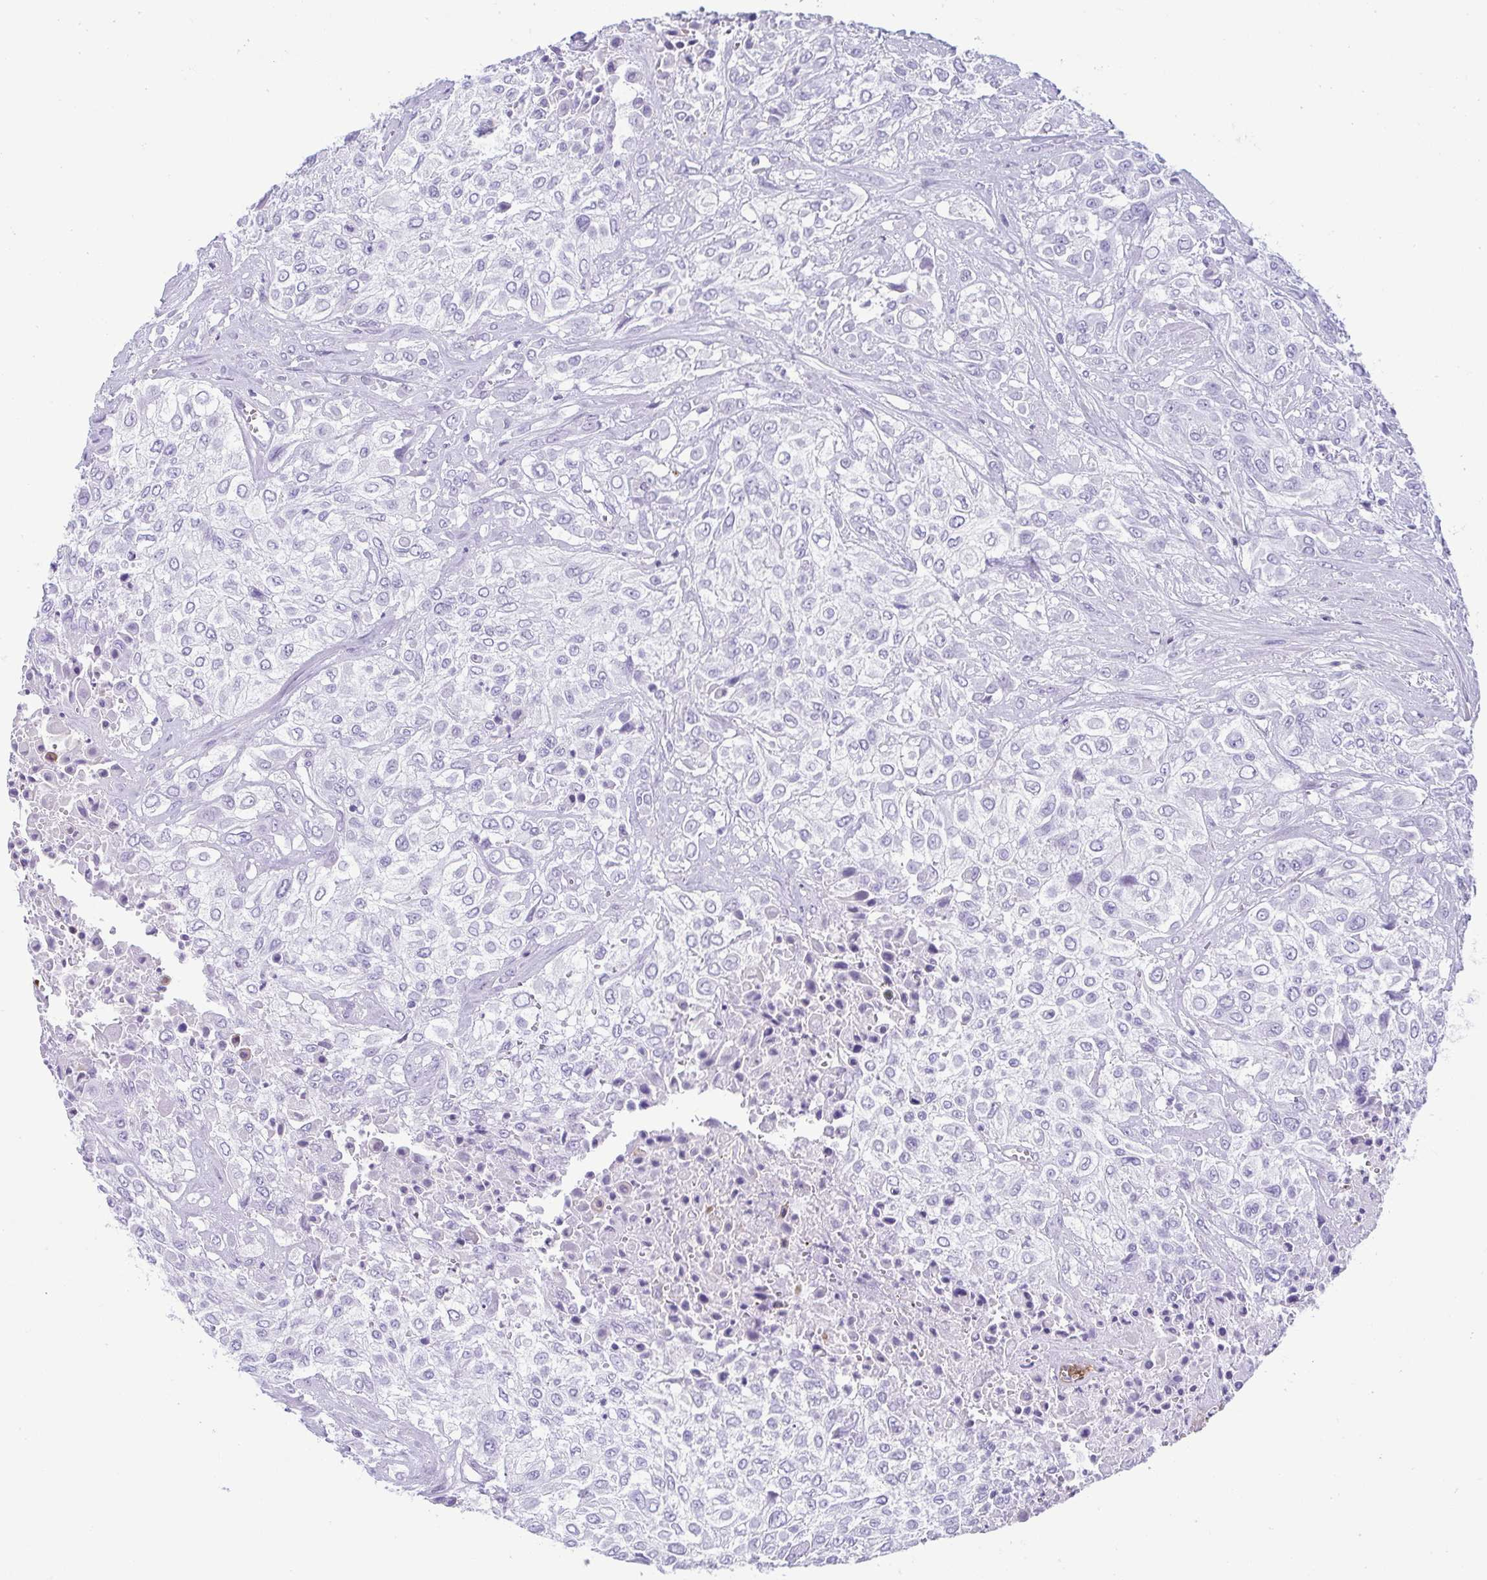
{"staining": {"intensity": "negative", "quantity": "none", "location": "none"}, "tissue": "urothelial cancer", "cell_type": "Tumor cells", "image_type": "cancer", "snomed": [{"axis": "morphology", "description": "Urothelial carcinoma, High grade"}, {"axis": "topography", "description": "Urinary bladder"}], "caption": "DAB (3,3'-diaminobenzidine) immunohistochemical staining of human urothelial cancer exhibits no significant positivity in tumor cells.", "gene": "TCEAL3", "patient": {"sex": "male", "age": 57}}